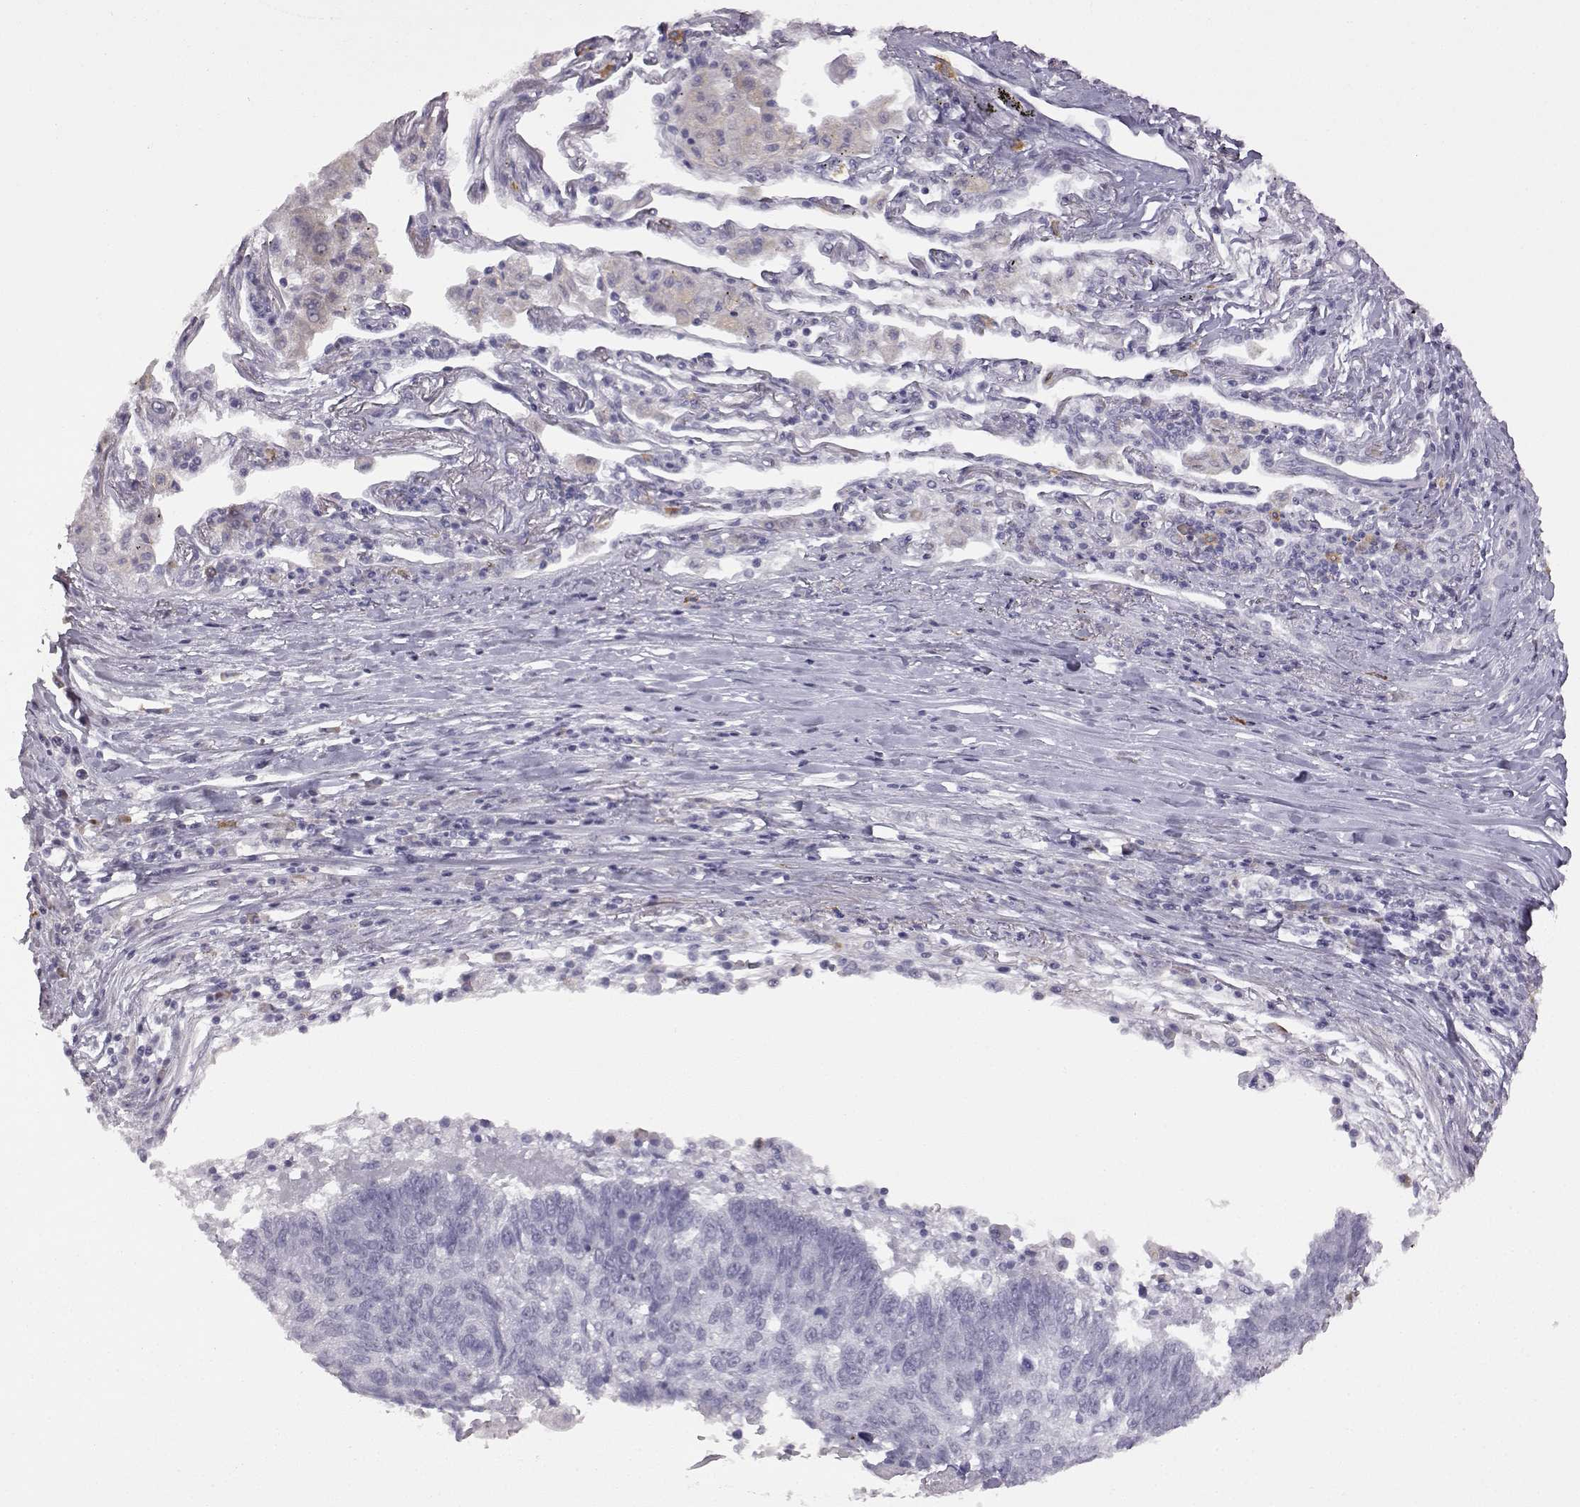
{"staining": {"intensity": "negative", "quantity": "none", "location": "none"}, "tissue": "lung cancer", "cell_type": "Tumor cells", "image_type": "cancer", "snomed": [{"axis": "morphology", "description": "Squamous cell carcinoma, NOS"}, {"axis": "topography", "description": "Lung"}], "caption": "Immunohistochemistry histopathology image of human squamous cell carcinoma (lung) stained for a protein (brown), which exhibits no positivity in tumor cells.", "gene": "VGF", "patient": {"sex": "male", "age": 73}}